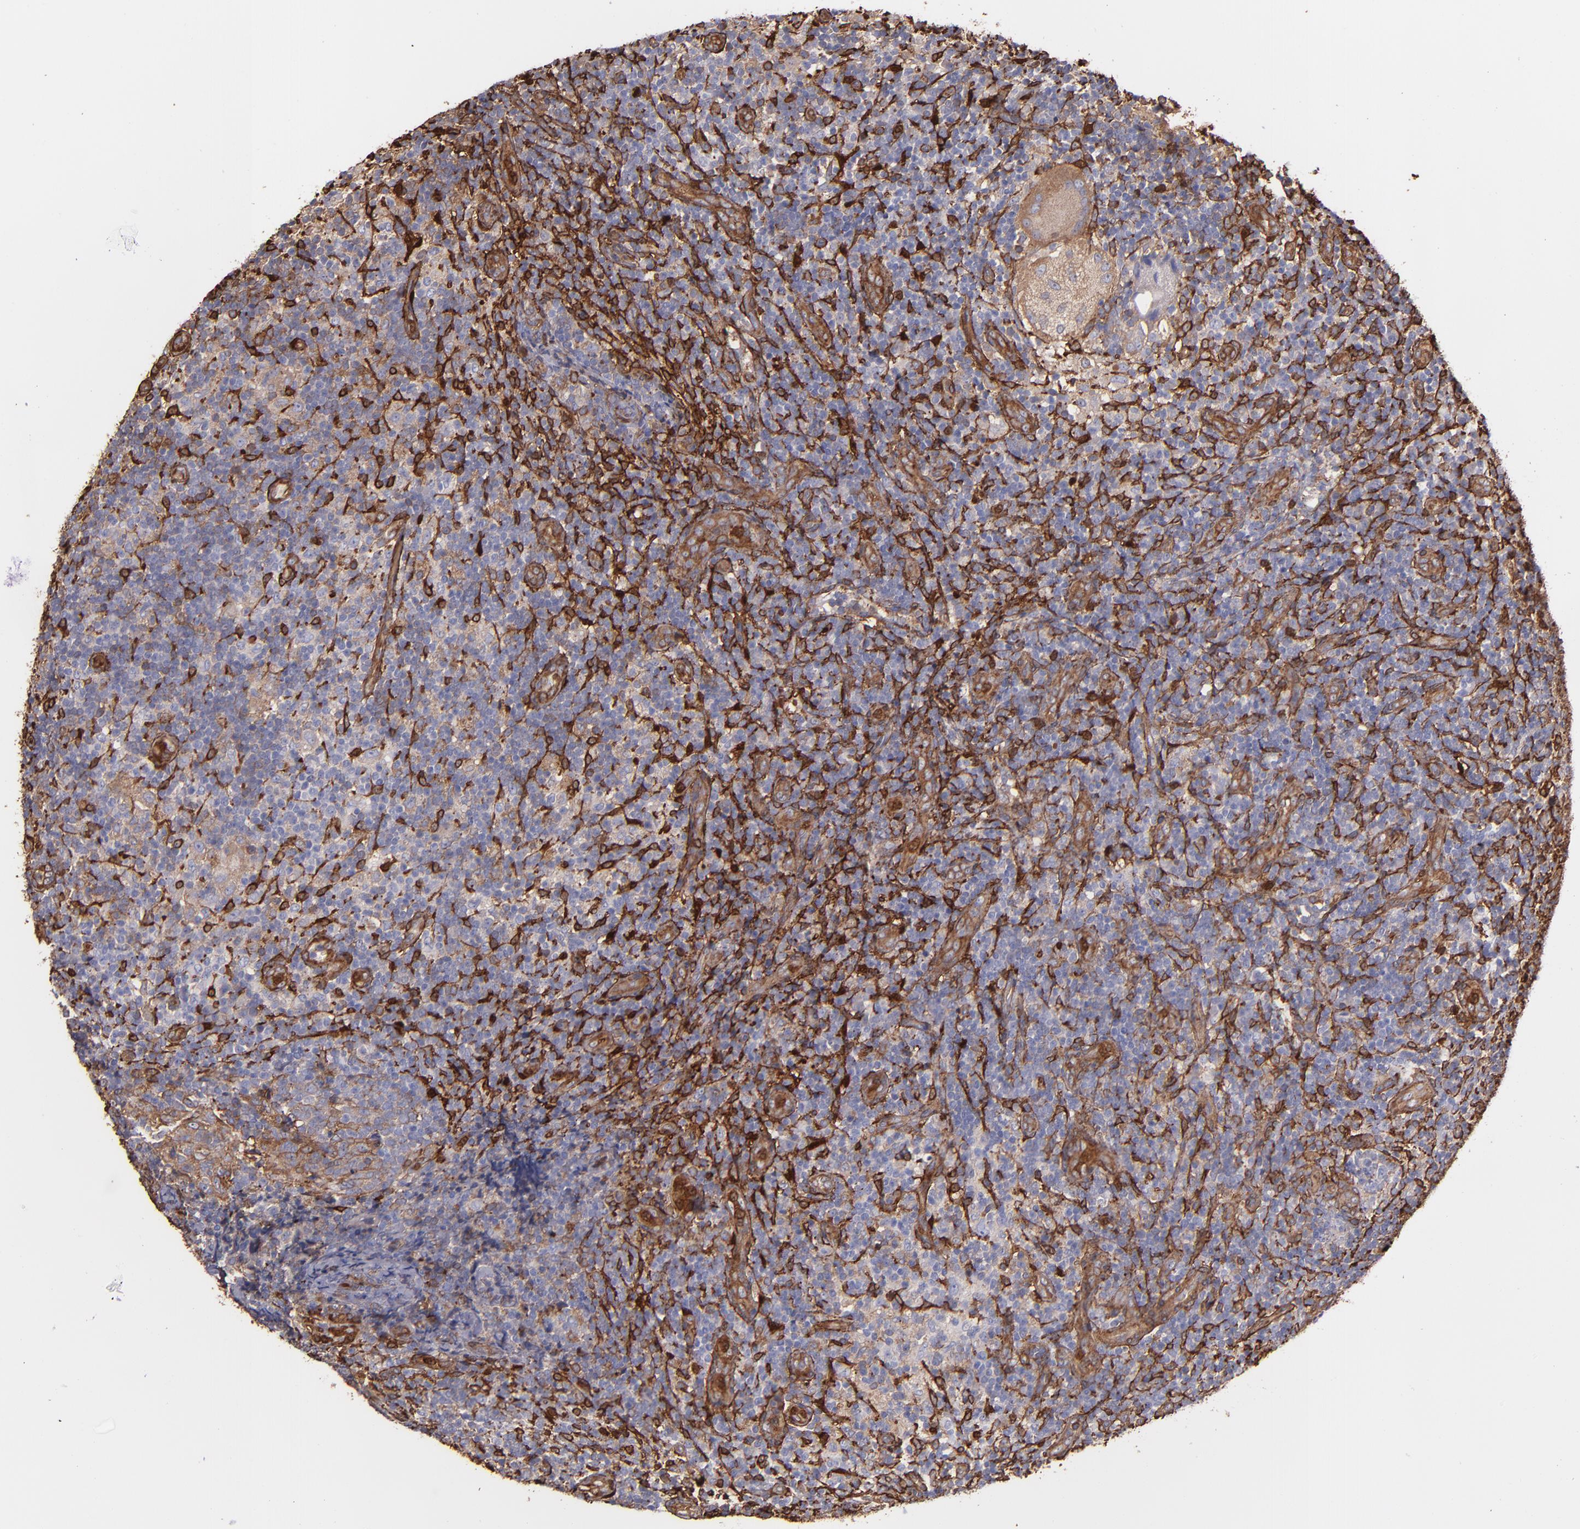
{"staining": {"intensity": "moderate", "quantity": "<25%", "location": "cytoplasmic/membranous"}, "tissue": "lymph node", "cell_type": "Germinal center cells", "image_type": "normal", "snomed": [{"axis": "morphology", "description": "Normal tissue, NOS"}, {"axis": "morphology", "description": "Inflammation, NOS"}, {"axis": "topography", "description": "Lymph node"}], "caption": "A brown stain shows moderate cytoplasmic/membranous staining of a protein in germinal center cells of unremarkable human lymph node.", "gene": "VCL", "patient": {"sex": "male", "age": 46}}